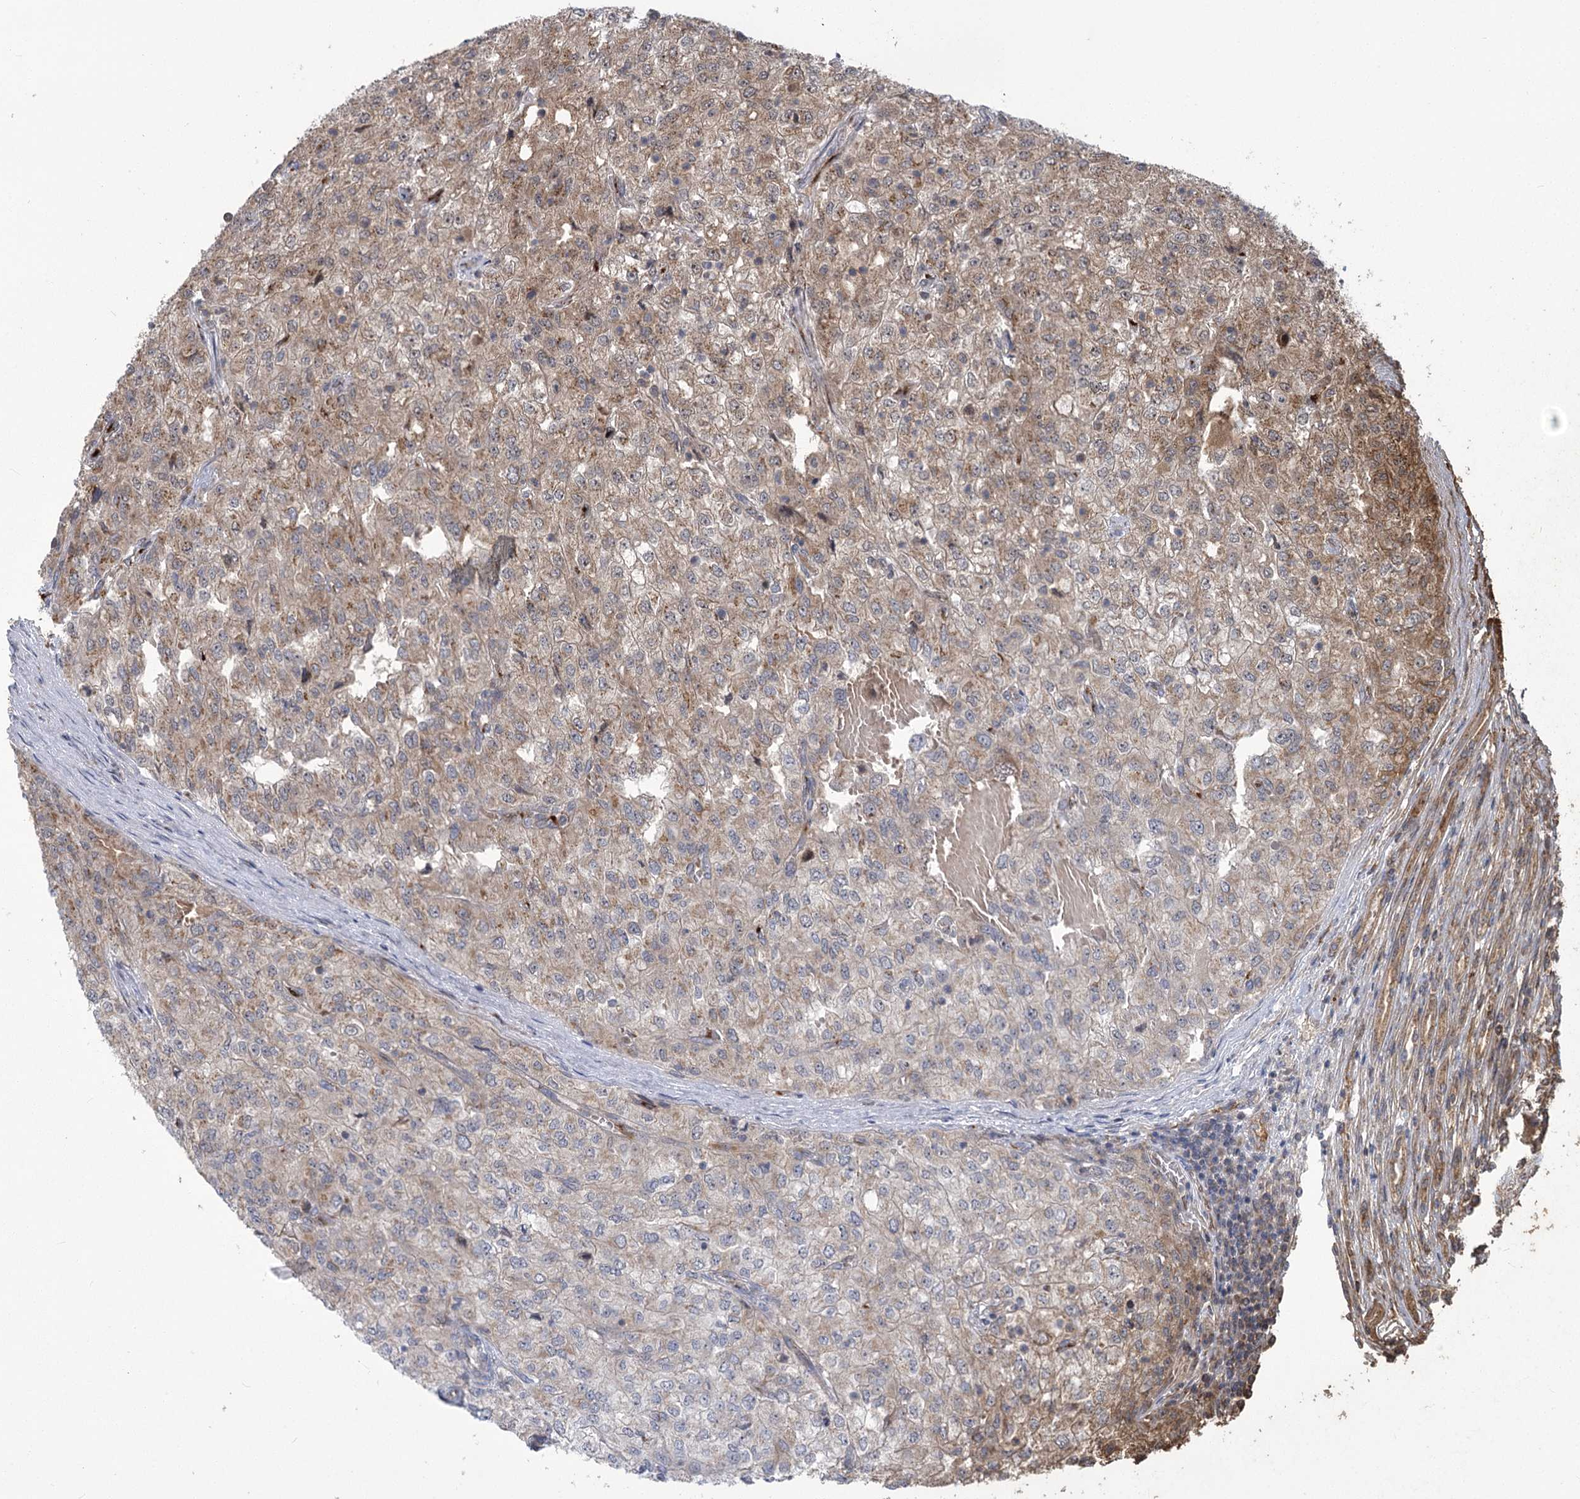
{"staining": {"intensity": "moderate", "quantity": "25%-75%", "location": "cytoplasmic/membranous"}, "tissue": "renal cancer", "cell_type": "Tumor cells", "image_type": "cancer", "snomed": [{"axis": "morphology", "description": "Adenocarcinoma, NOS"}, {"axis": "topography", "description": "Kidney"}], "caption": "Approximately 25%-75% of tumor cells in renal cancer (adenocarcinoma) demonstrate moderate cytoplasmic/membranous protein expression as visualized by brown immunohistochemical staining.", "gene": "CARD19", "patient": {"sex": "female", "age": 54}}